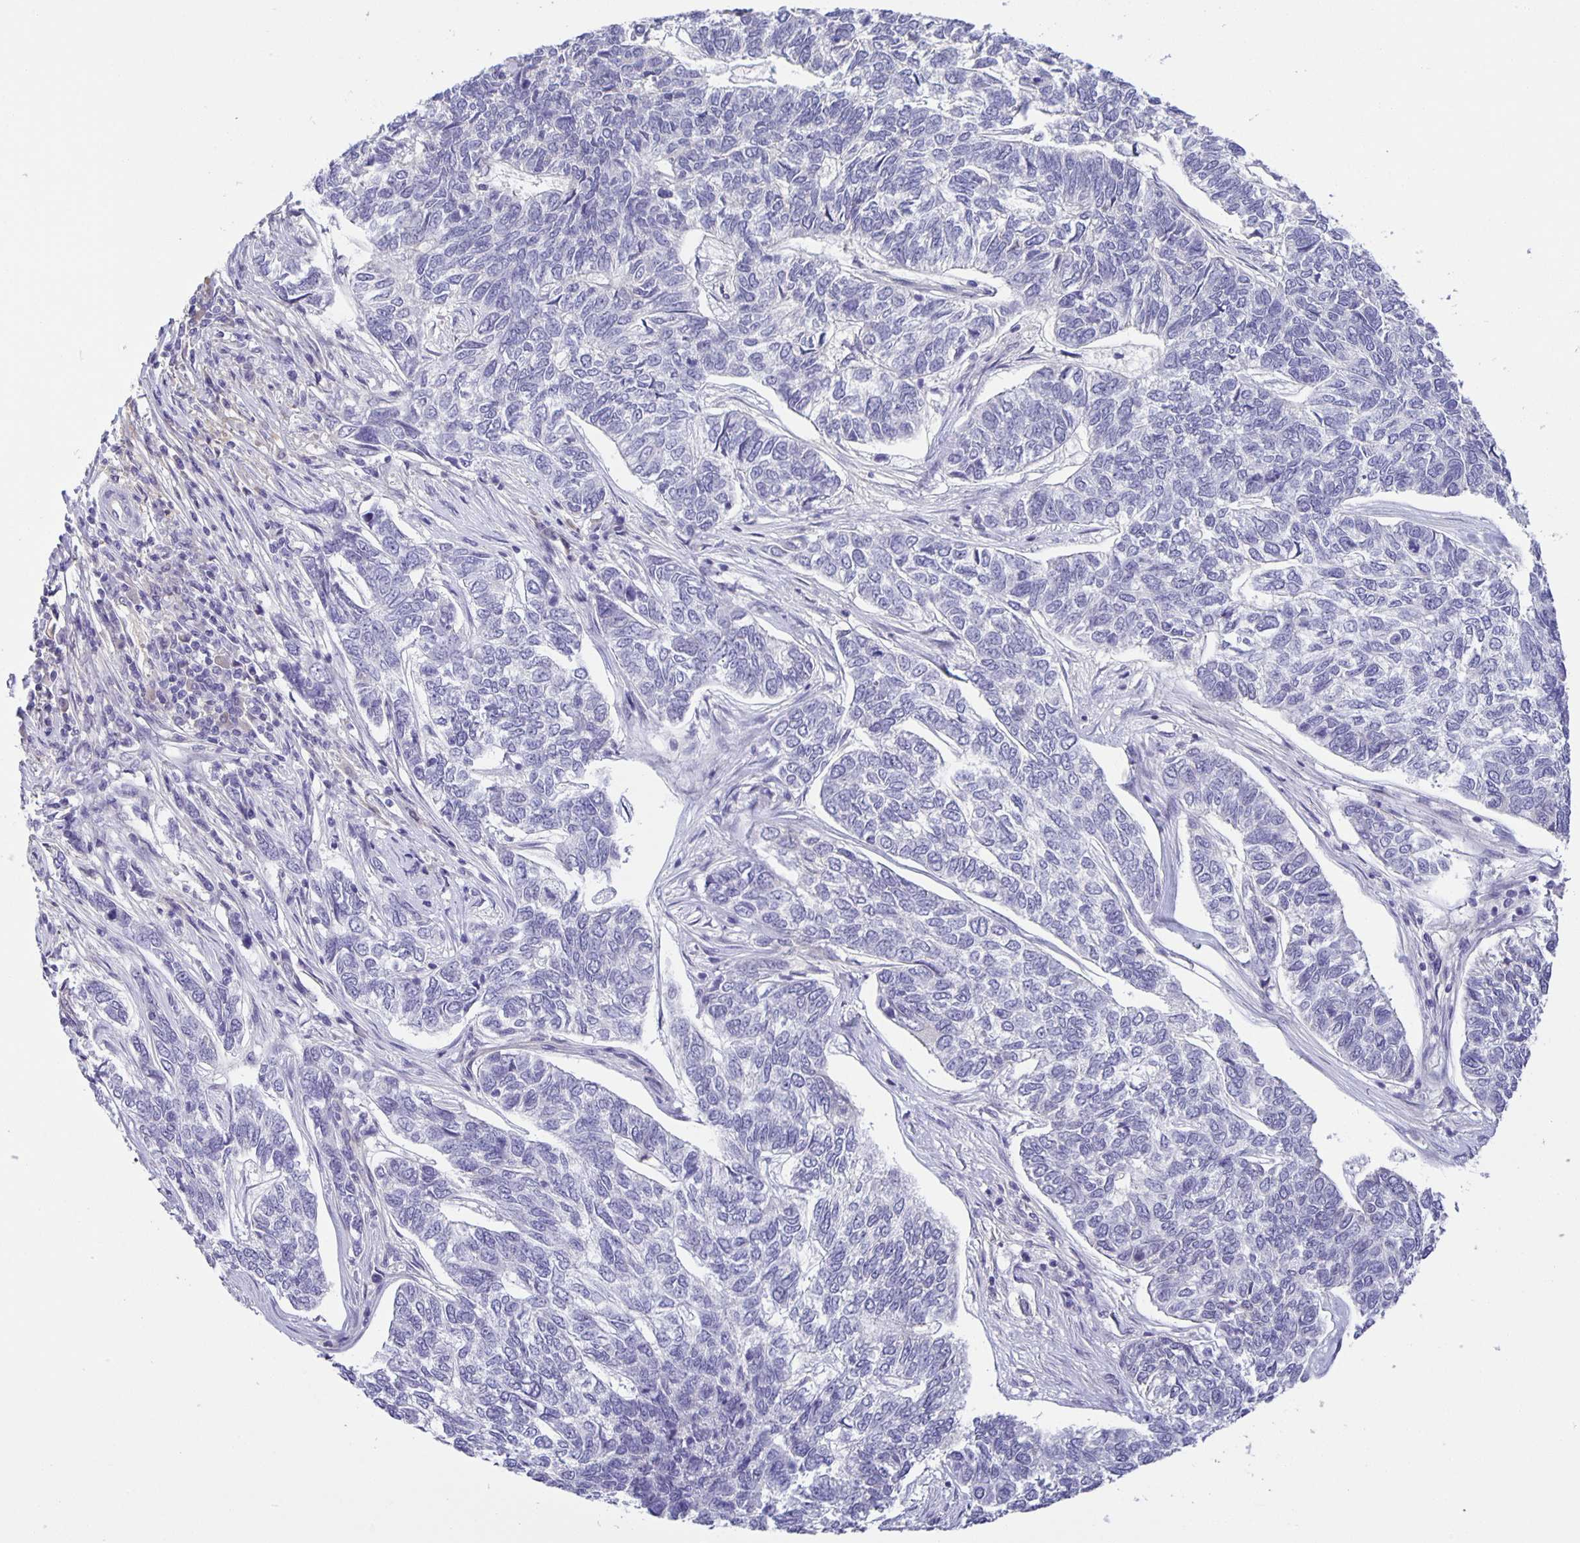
{"staining": {"intensity": "negative", "quantity": "none", "location": "none"}, "tissue": "skin cancer", "cell_type": "Tumor cells", "image_type": "cancer", "snomed": [{"axis": "morphology", "description": "Basal cell carcinoma"}, {"axis": "topography", "description": "Skin"}], "caption": "There is no significant expression in tumor cells of skin cancer (basal cell carcinoma). (DAB immunohistochemistry (IHC) visualized using brightfield microscopy, high magnification).", "gene": "PTPN3", "patient": {"sex": "female", "age": 65}}